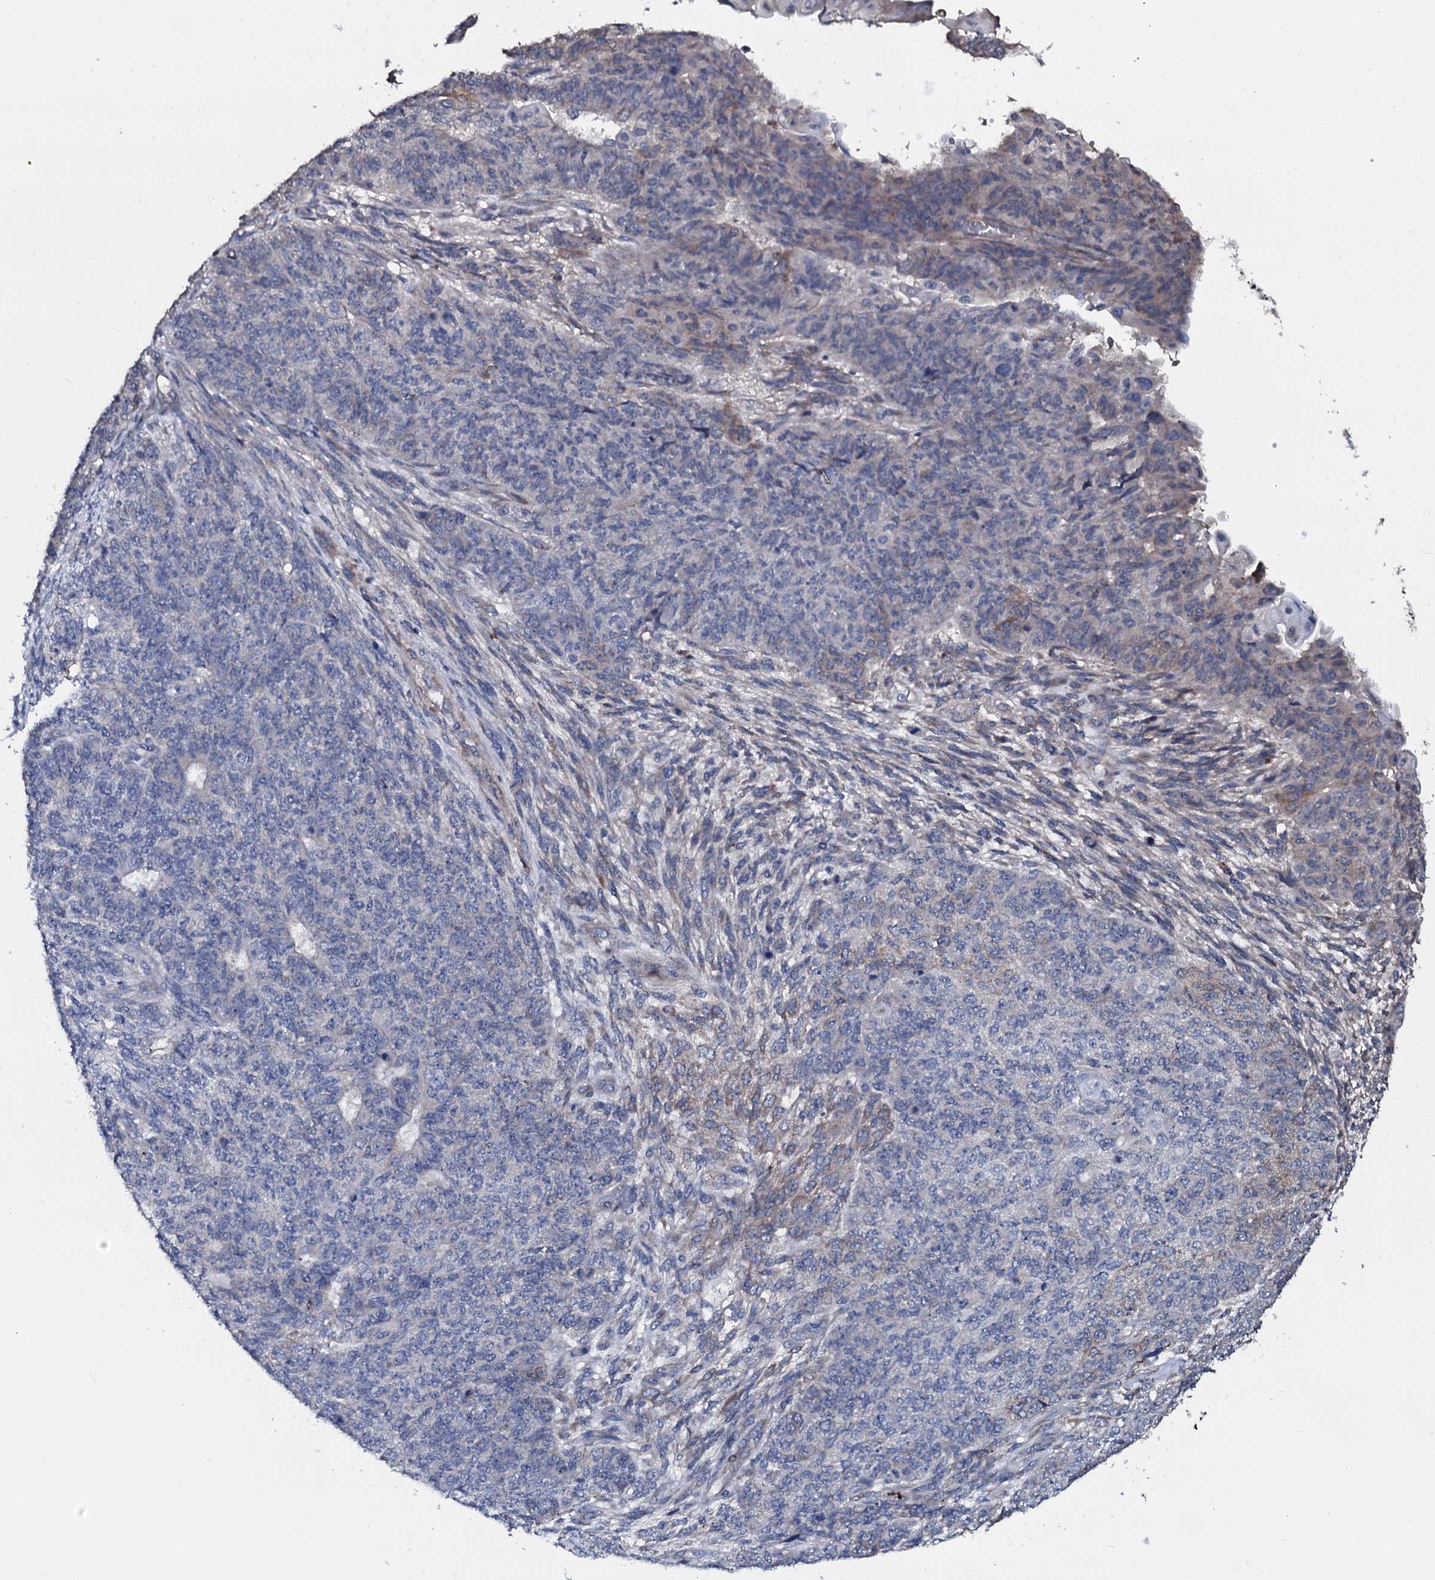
{"staining": {"intensity": "negative", "quantity": "none", "location": "none"}, "tissue": "endometrial cancer", "cell_type": "Tumor cells", "image_type": "cancer", "snomed": [{"axis": "morphology", "description": "Adenocarcinoma, NOS"}, {"axis": "topography", "description": "Endometrium"}], "caption": "The immunohistochemistry (IHC) photomicrograph has no significant expression in tumor cells of adenocarcinoma (endometrial) tissue. The staining was performed using DAB to visualize the protein expression in brown, while the nuclei were stained in blue with hematoxylin (Magnification: 20x).", "gene": "IL12B", "patient": {"sex": "female", "age": 32}}